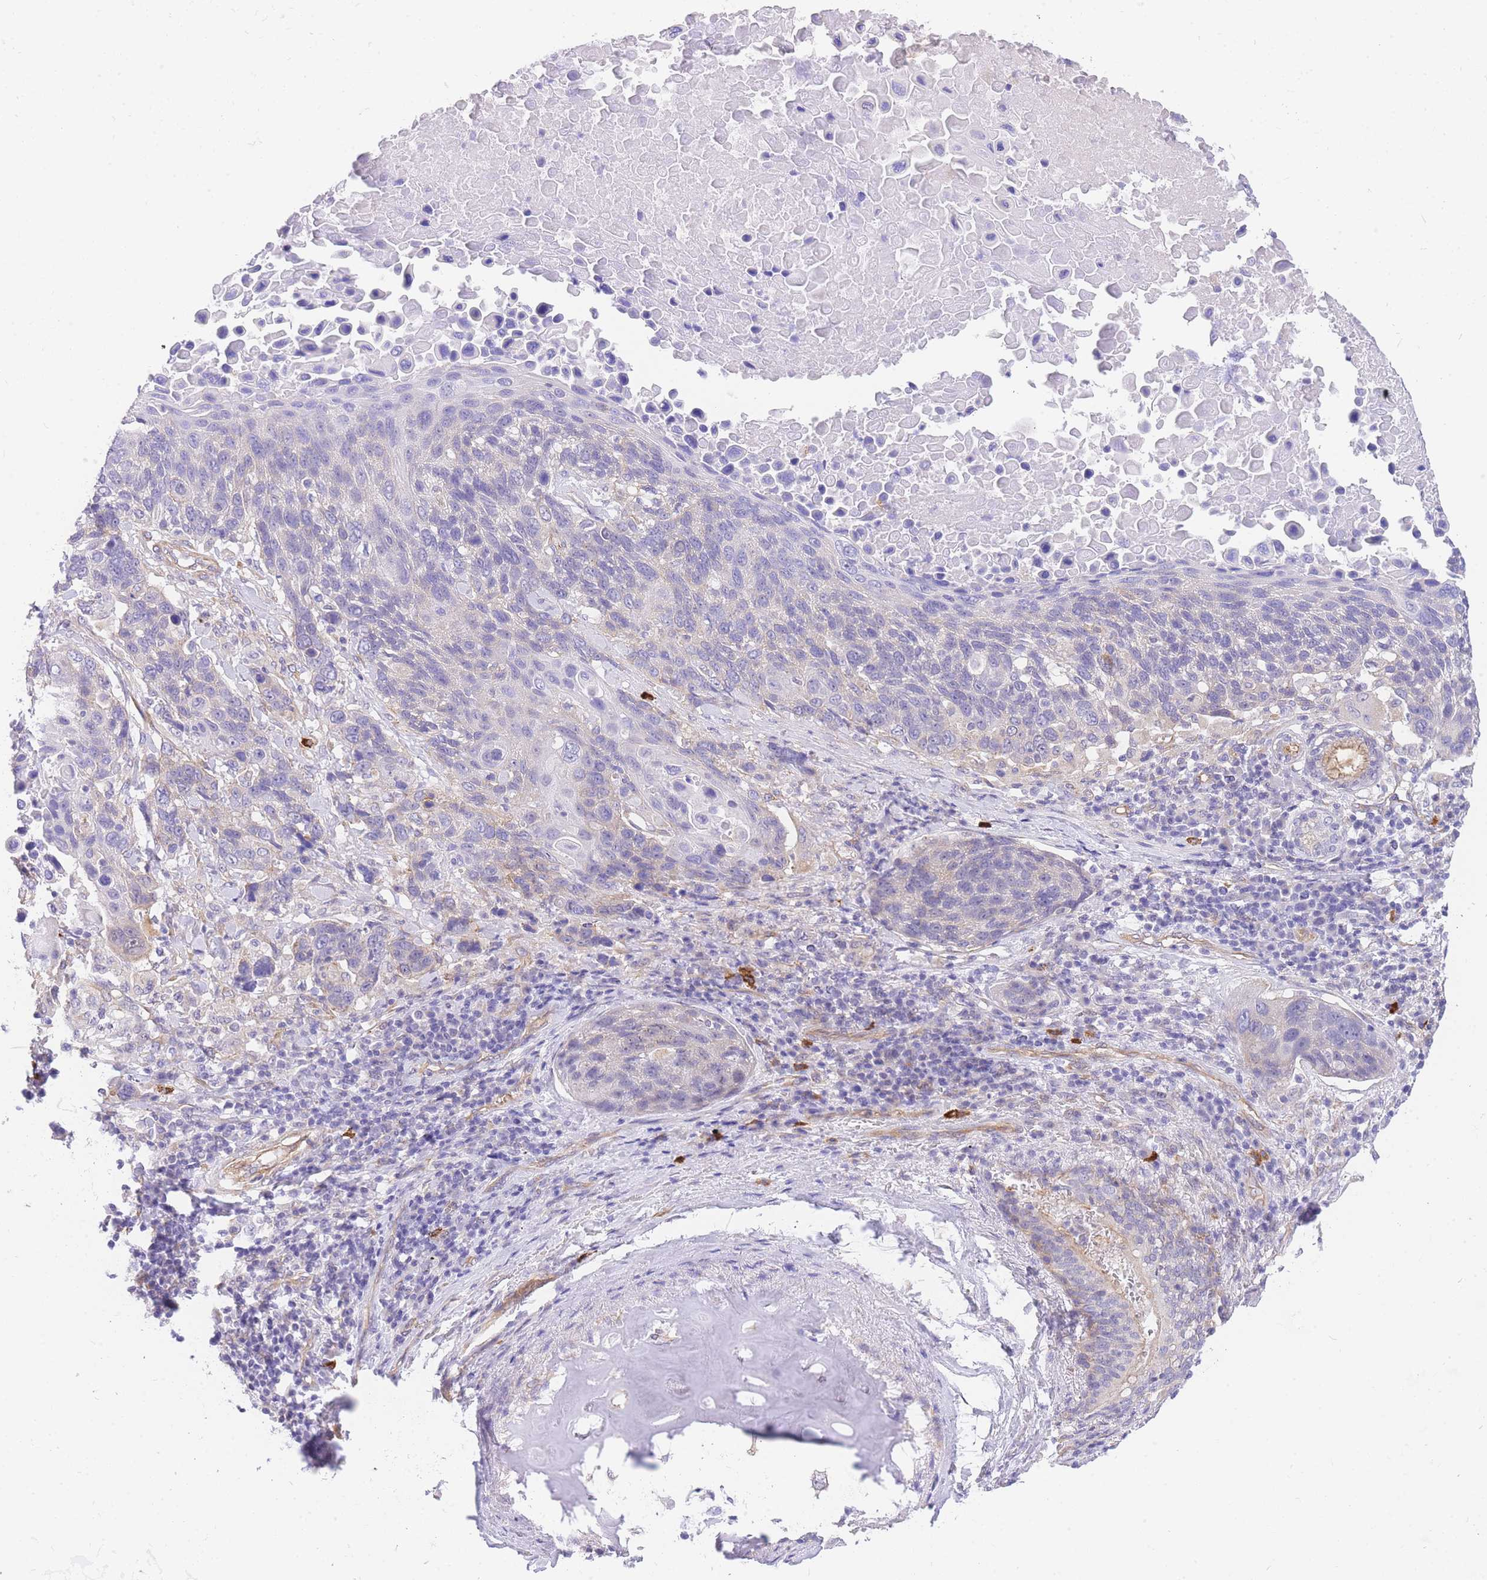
{"staining": {"intensity": "negative", "quantity": "none", "location": "none"}, "tissue": "lung cancer", "cell_type": "Tumor cells", "image_type": "cancer", "snomed": [{"axis": "morphology", "description": "Squamous cell carcinoma, NOS"}, {"axis": "topography", "description": "Lung"}], "caption": "There is no significant expression in tumor cells of lung cancer (squamous cell carcinoma).", "gene": "SRSF12", "patient": {"sex": "male", "age": 66}}